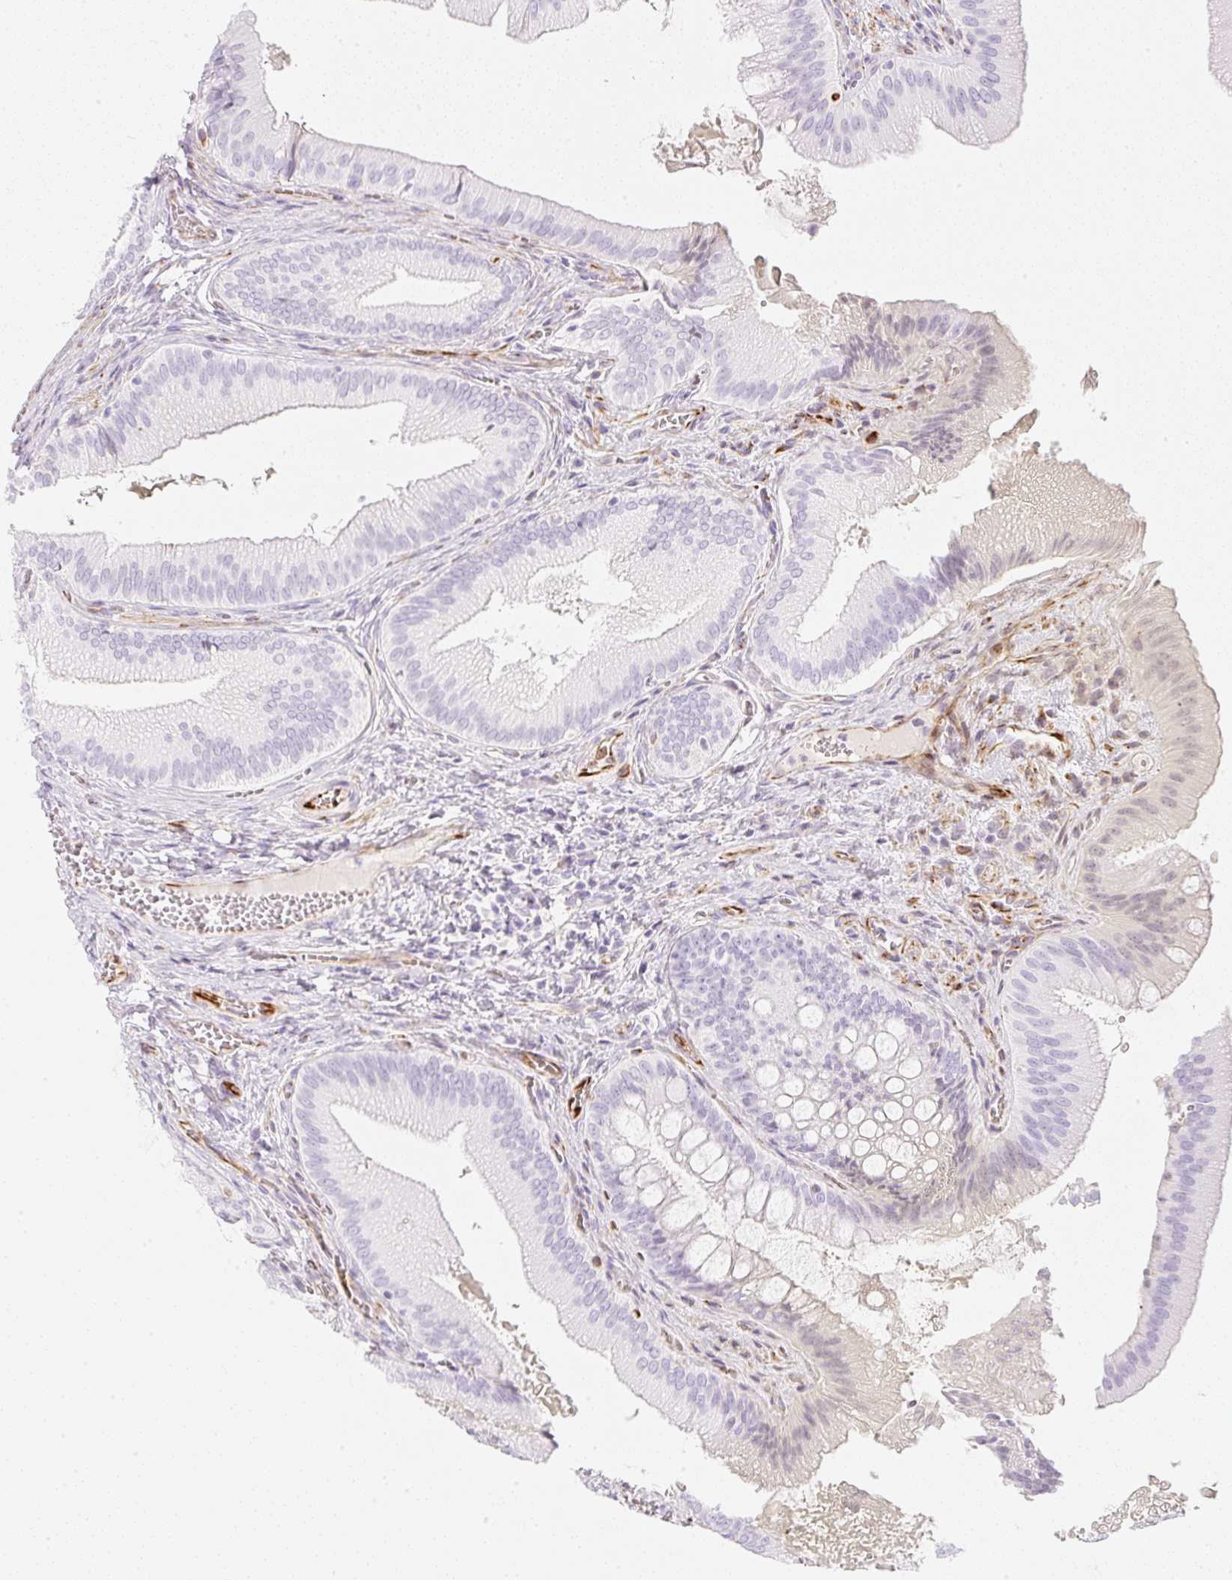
{"staining": {"intensity": "negative", "quantity": "none", "location": "none"}, "tissue": "gallbladder", "cell_type": "Glandular cells", "image_type": "normal", "snomed": [{"axis": "morphology", "description": "Normal tissue, NOS"}, {"axis": "topography", "description": "Gallbladder"}], "caption": "The micrograph reveals no staining of glandular cells in unremarkable gallbladder.", "gene": "ZNF689", "patient": {"sex": "male", "age": 17}}